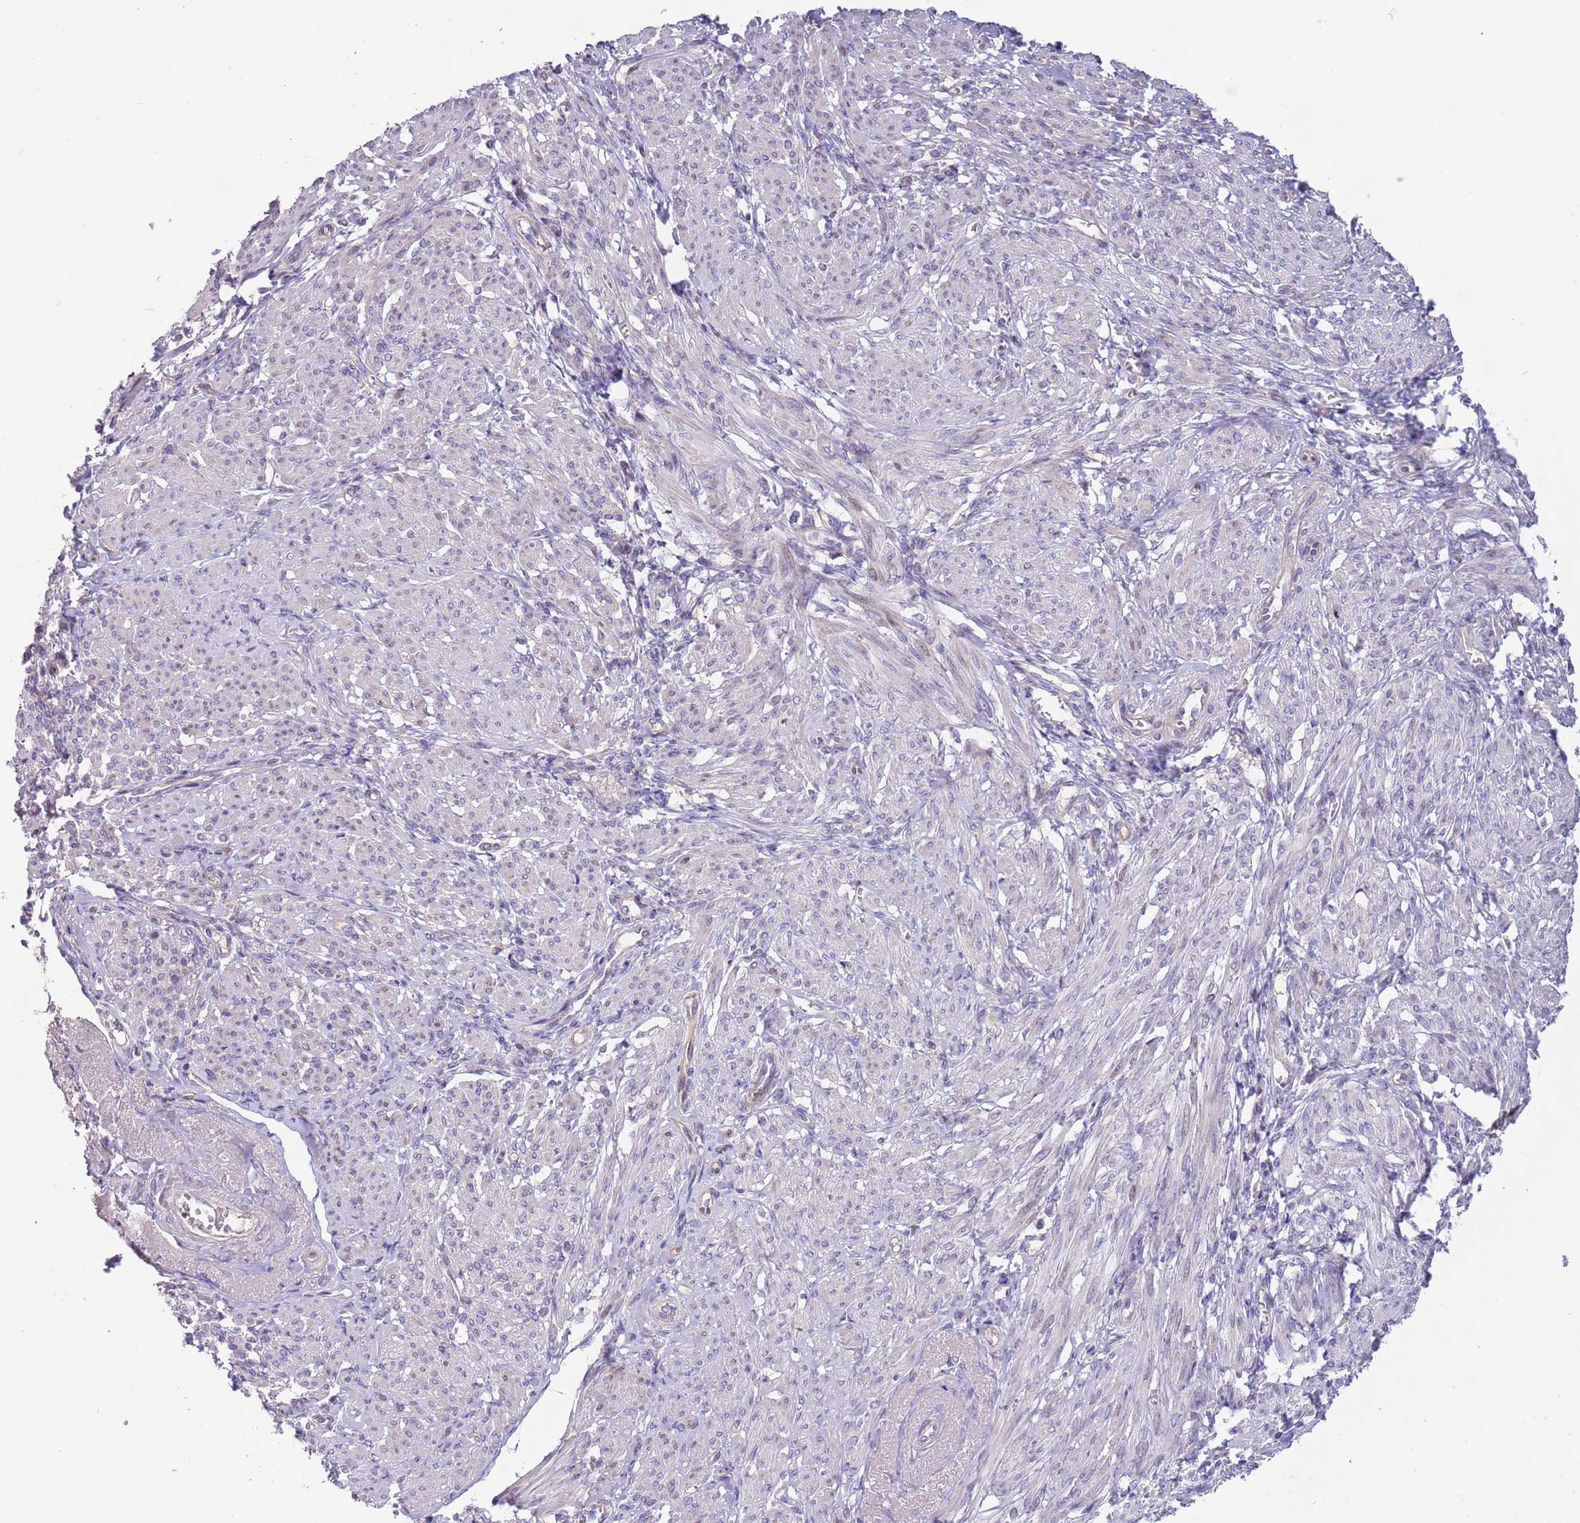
{"staining": {"intensity": "weak", "quantity": "25%-75%", "location": "cytoplasmic/membranous"}, "tissue": "smooth muscle", "cell_type": "Smooth muscle cells", "image_type": "normal", "snomed": [{"axis": "morphology", "description": "Normal tissue, NOS"}, {"axis": "topography", "description": "Smooth muscle"}], "caption": "A high-resolution photomicrograph shows immunohistochemistry (IHC) staining of normal smooth muscle, which reveals weak cytoplasmic/membranous expression in about 25%-75% of smooth muscle cells. The staining is performed using DAB brown chromogen to label protein expression. The nuclei are counter-stained blue using hematoxylin.", "gene": "CABYR", "patient": {"sex": "female", "age": 39}}